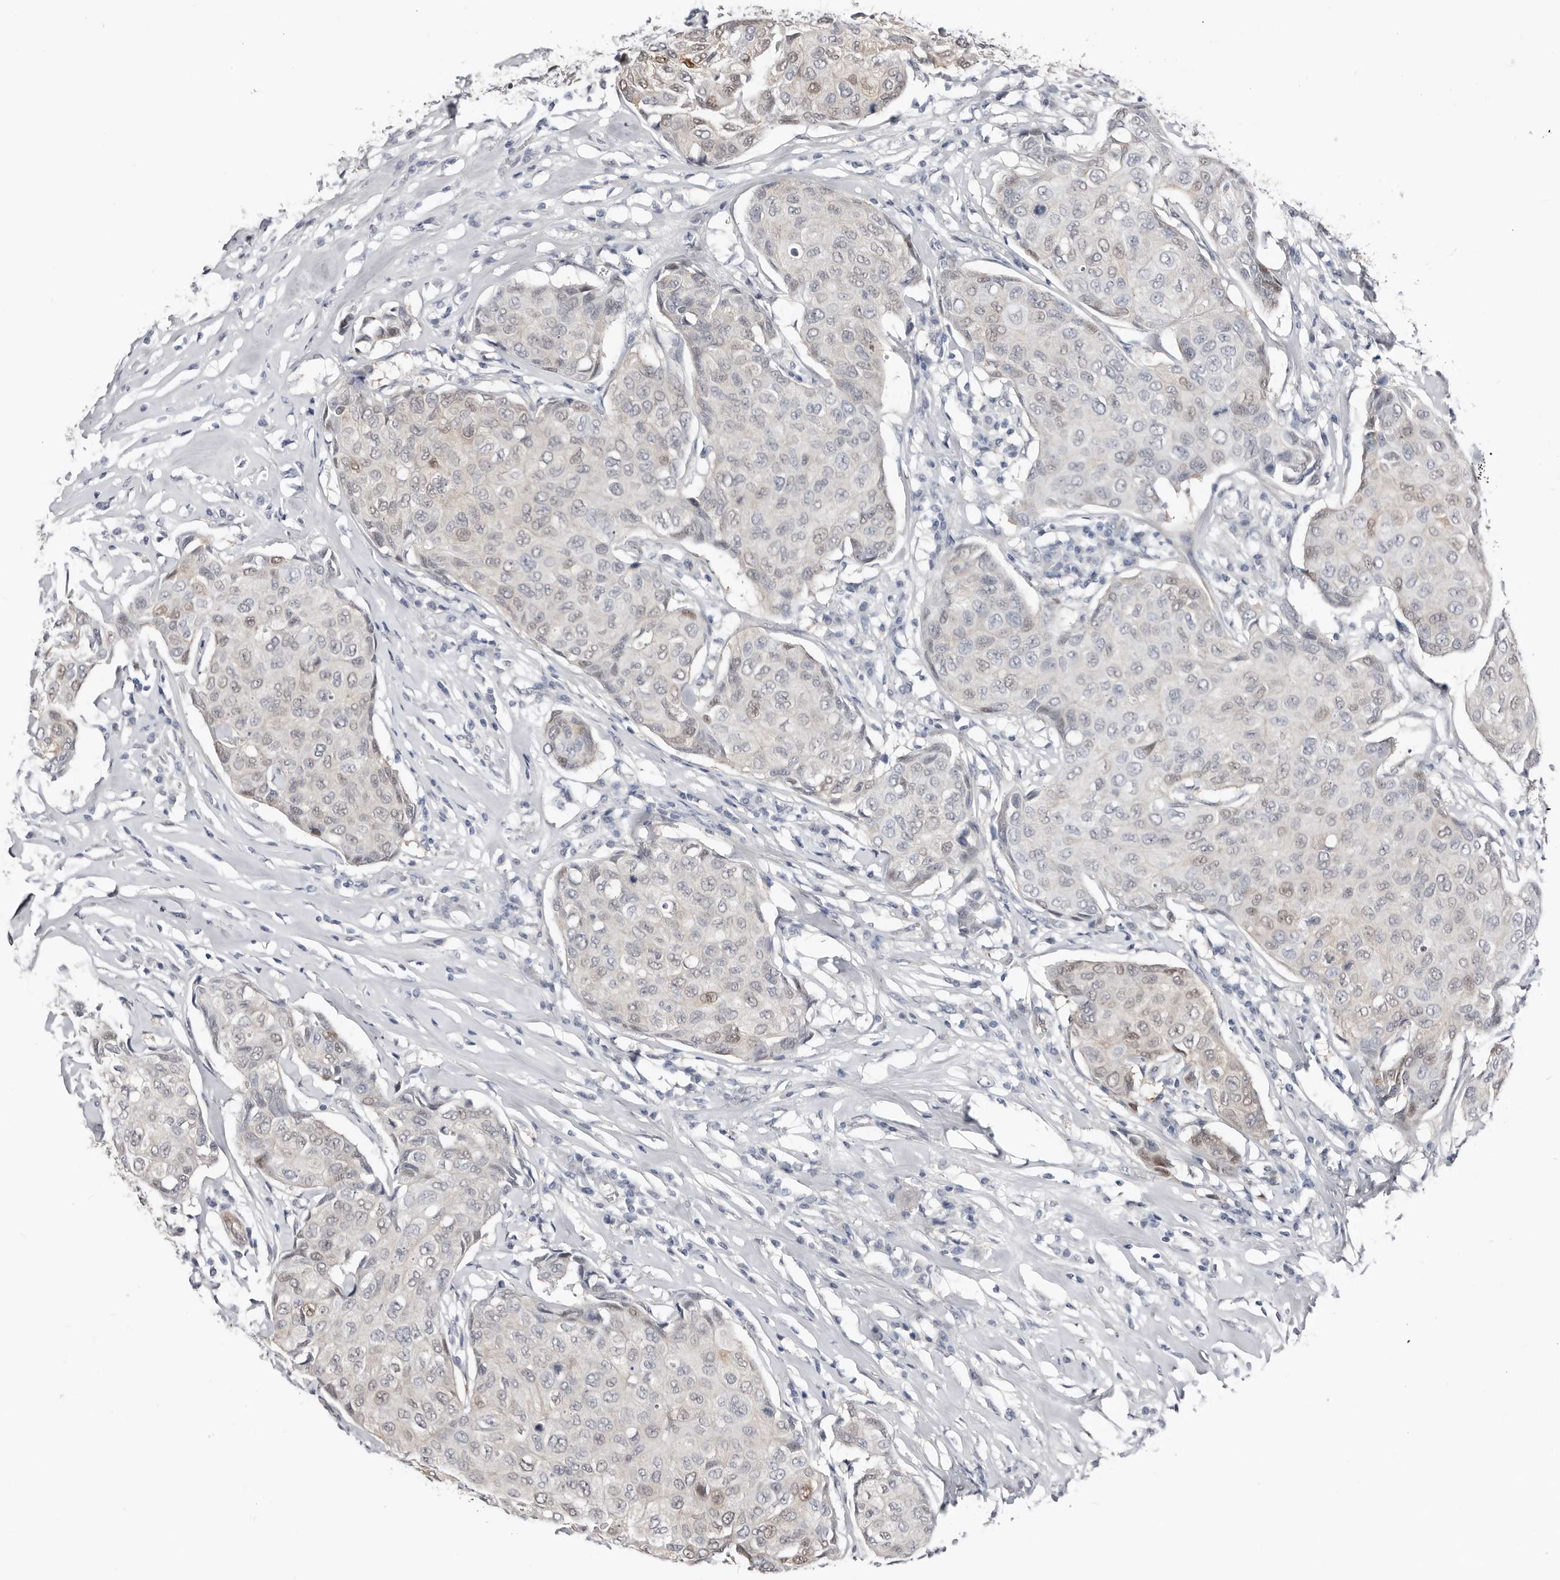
{"staining": {"intensity": "weak", "quantity": "<25%", "location": "nuclear"}, "tissue": "breast cancer", "cell_type": "Tumor cells", "image_type": "cancer", "snomed": [{"axis": "morphology", "description": "Duct carcinoma"}, {"axis": "topography", "description": "Breast"}], "caption": "High magnification brightfield microscopy of intraductal carcinoma (breast) stained with DAB (3,3'-diaminobenzidine) (brown) and counterstained with hematoxylin (blue): tumor cells show no significant positivity.", "gene": "ASRGL1", "patient": {"sex": "female", "age": 80}}